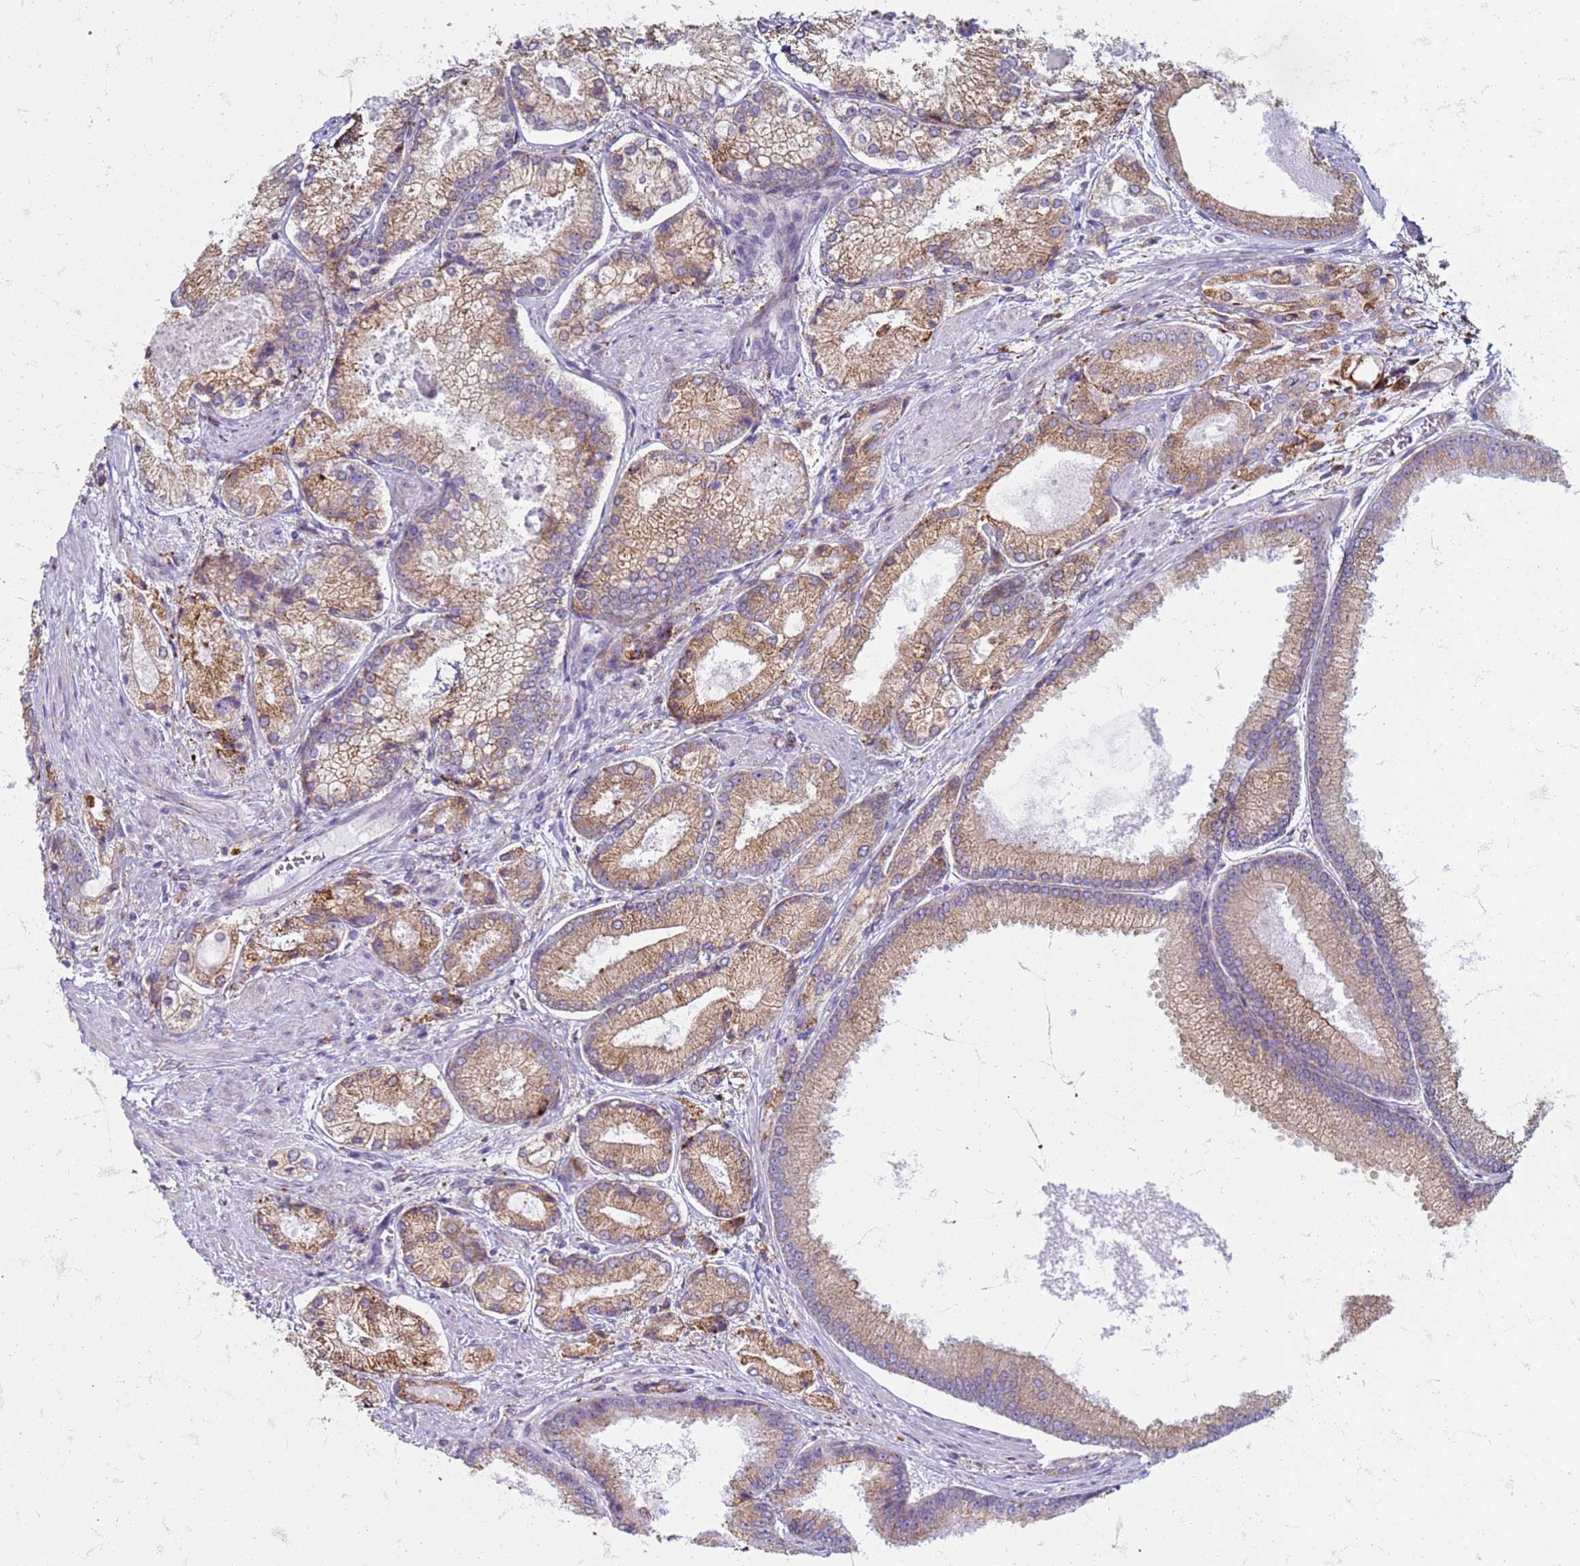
{"staining": {"intensity": "moderate", "quantity": ">75%", "location": "cytoplasmic/membranous"}, "tissue": "prostate cancer", "cell_type": "Tumor cells", "image_type": "cancer", "snomed": [{"axis": "morphology", "description": "Adenocarcinoma, Low grade"}, {"axis": "topography", "description": "Prostate"}], "caption": "This image shows prostate low-grade adenocarcinoma stained with IHC to label a protein in brown. The cytoplasmic/membranous of tumor cells show moderate positivity for the protein. Nuclei are counter-stained blue.", "gene": "PDK3", "patient": {"sex": "male", "age": 74}}